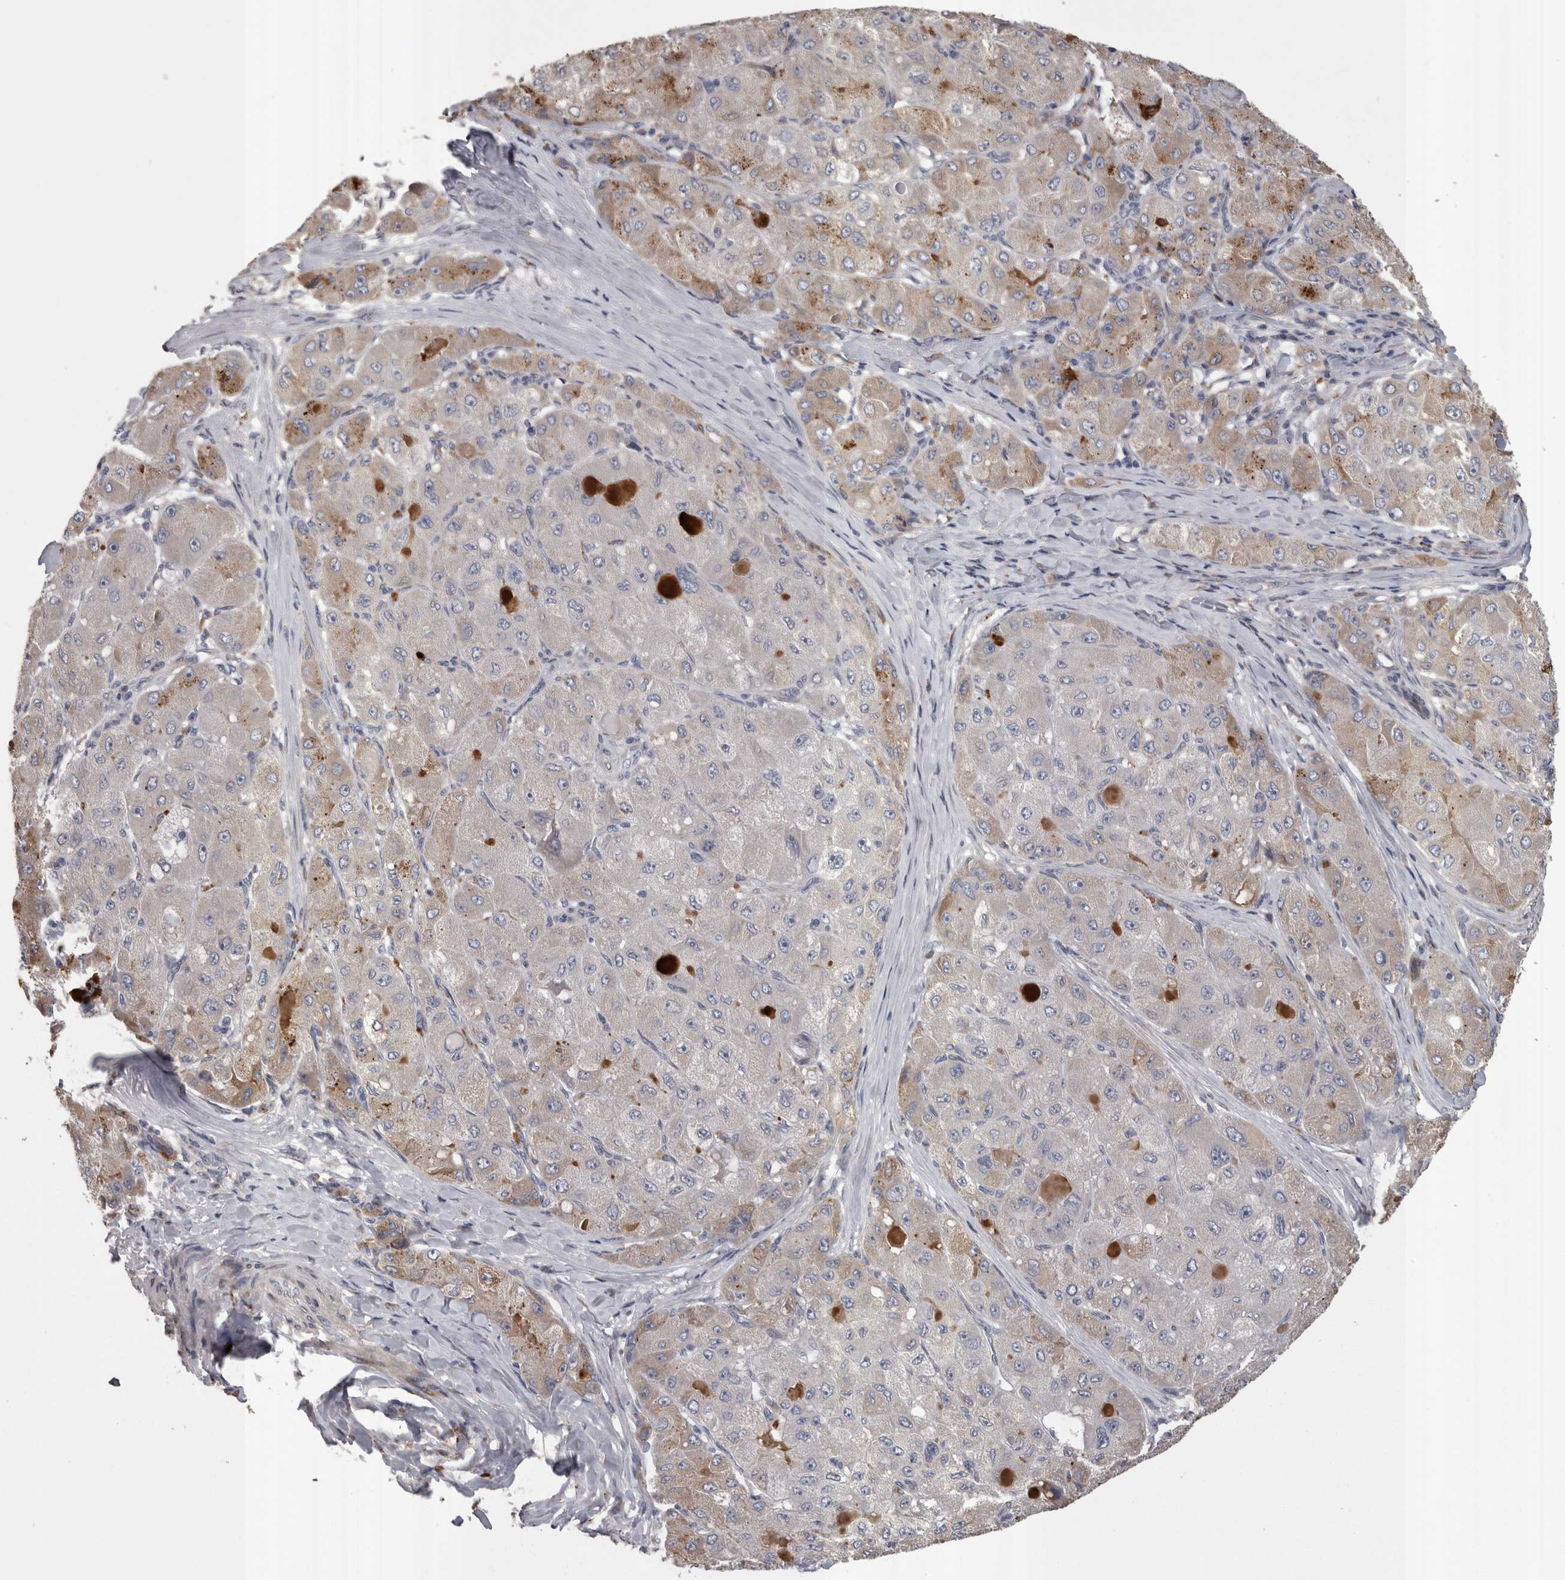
{"staining": {"intensity": "weak", "quantity": "25%-75%", "location": "cytoplasmic/membranous"}, "tissue": "liver cancer", "cell_type": "Tumor cells", "image_type": "cancer", "snomed": [{"axis": "morphology", "description": "Carcinoma, Hepatocellular, NOS"}, {"axis": "topography", "description": "Liver"}], "caption": "Immunohistochemical staining of liver cancer (hepatocellular carcinoma) shows low levels of weak cytoplasmic/membranous protein staining in about 25%-75% of tumor cells.", "gene": "STC1", "patient": {"sex": "male", "age": 80}}